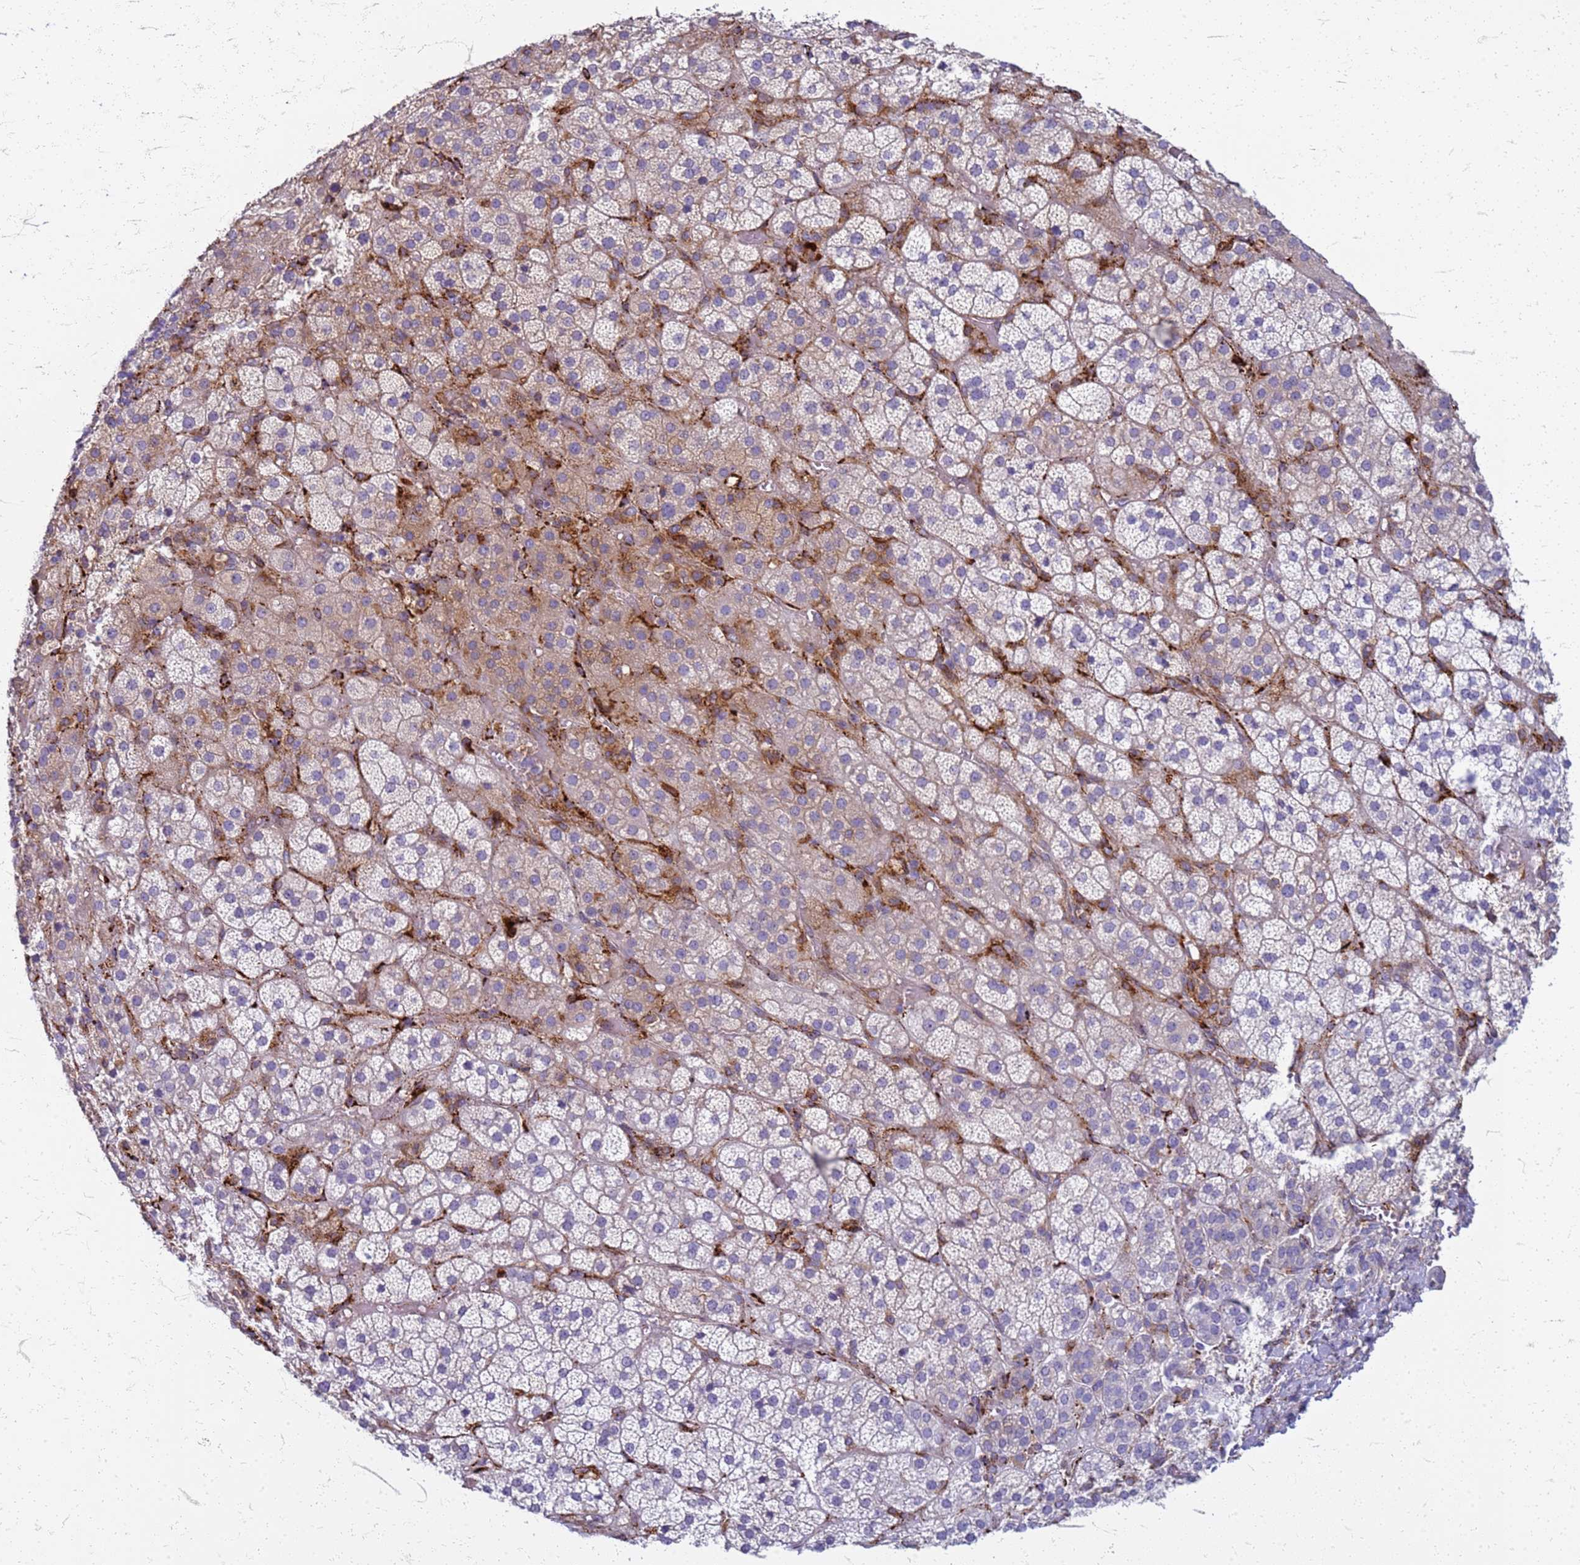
{"staining": {"intensity": "weak", "quantity": "<25%", "location": "cytoplasmic/membranous"}, "tissue": "adrenal gland", "cell_type": "Glandular cells", "image_type": "normal", "snomed": [{"axis": "morphology", "description": "Normal tissue, NOS"}, {"axis": "topography", "description": "Adrenal gland"}], "caption": "The image demonstrates no significant expression in glandular cells of adrenal gland. (DAB immunohistochemistry (IHC), high magnification).", "gene": "PDK3", "patient": {"sex": "female", "age": 70}}